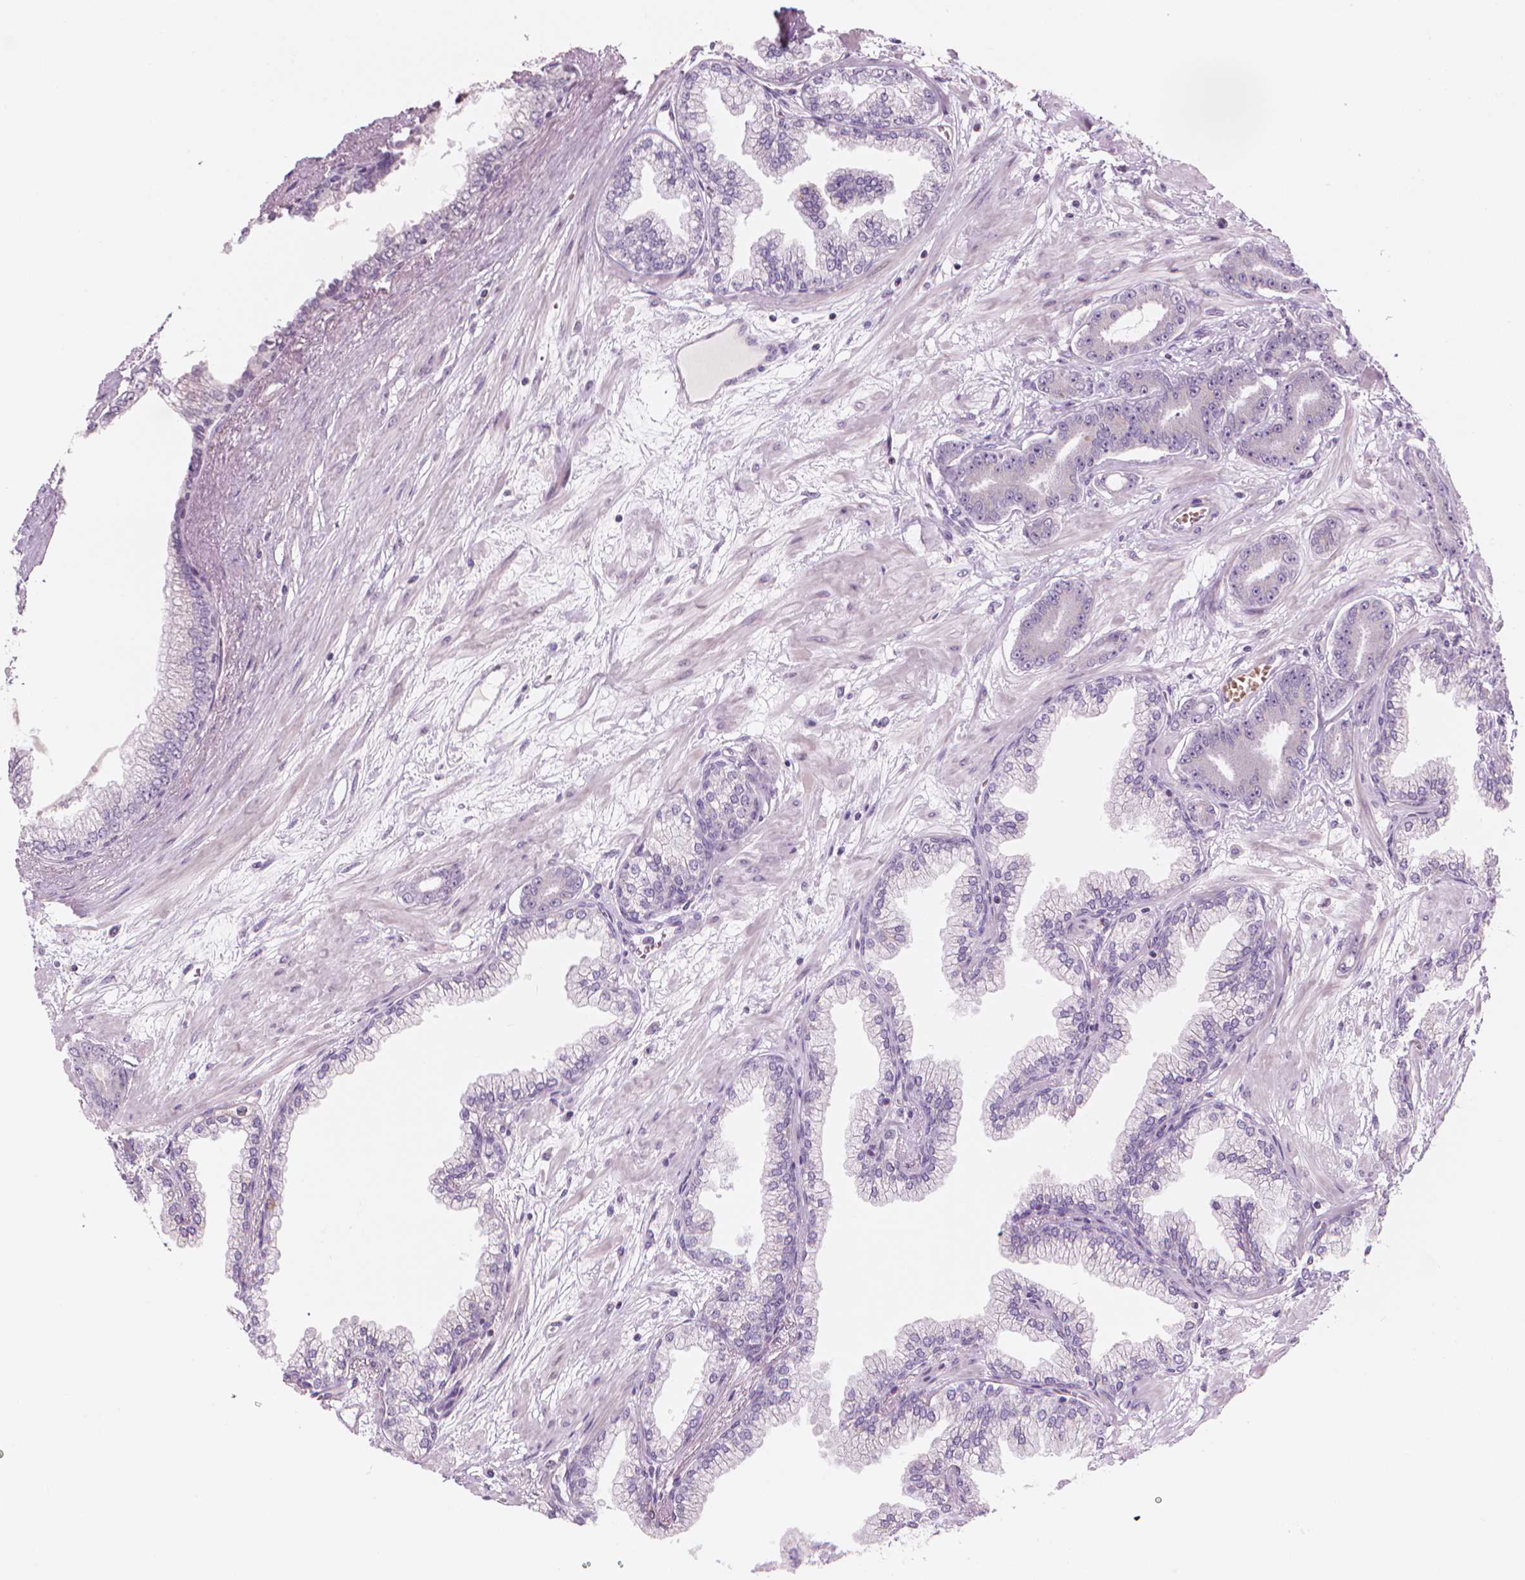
{"staining": {"intensity": "negative", "quantity": "none", "location": "none"}, "tissue": "prostate cancer", "cell_type": "Tumor cells", "image_type": "cancer", "snomed": [{"axis": "morphology", "description": "Adenocarcinoma, Low grade"}, {"axis": "topography", "description": "Prostate"}], "caption": "An immunohistochemistry (IHC) photomicrograph of prostate low-grade adenocarcinoma is shown. There is no staining in tumor cells of prostate low-grade adenocarcinoma.", "gene": "IFFO1", "patient": {"sex": "male", "age": 64}}